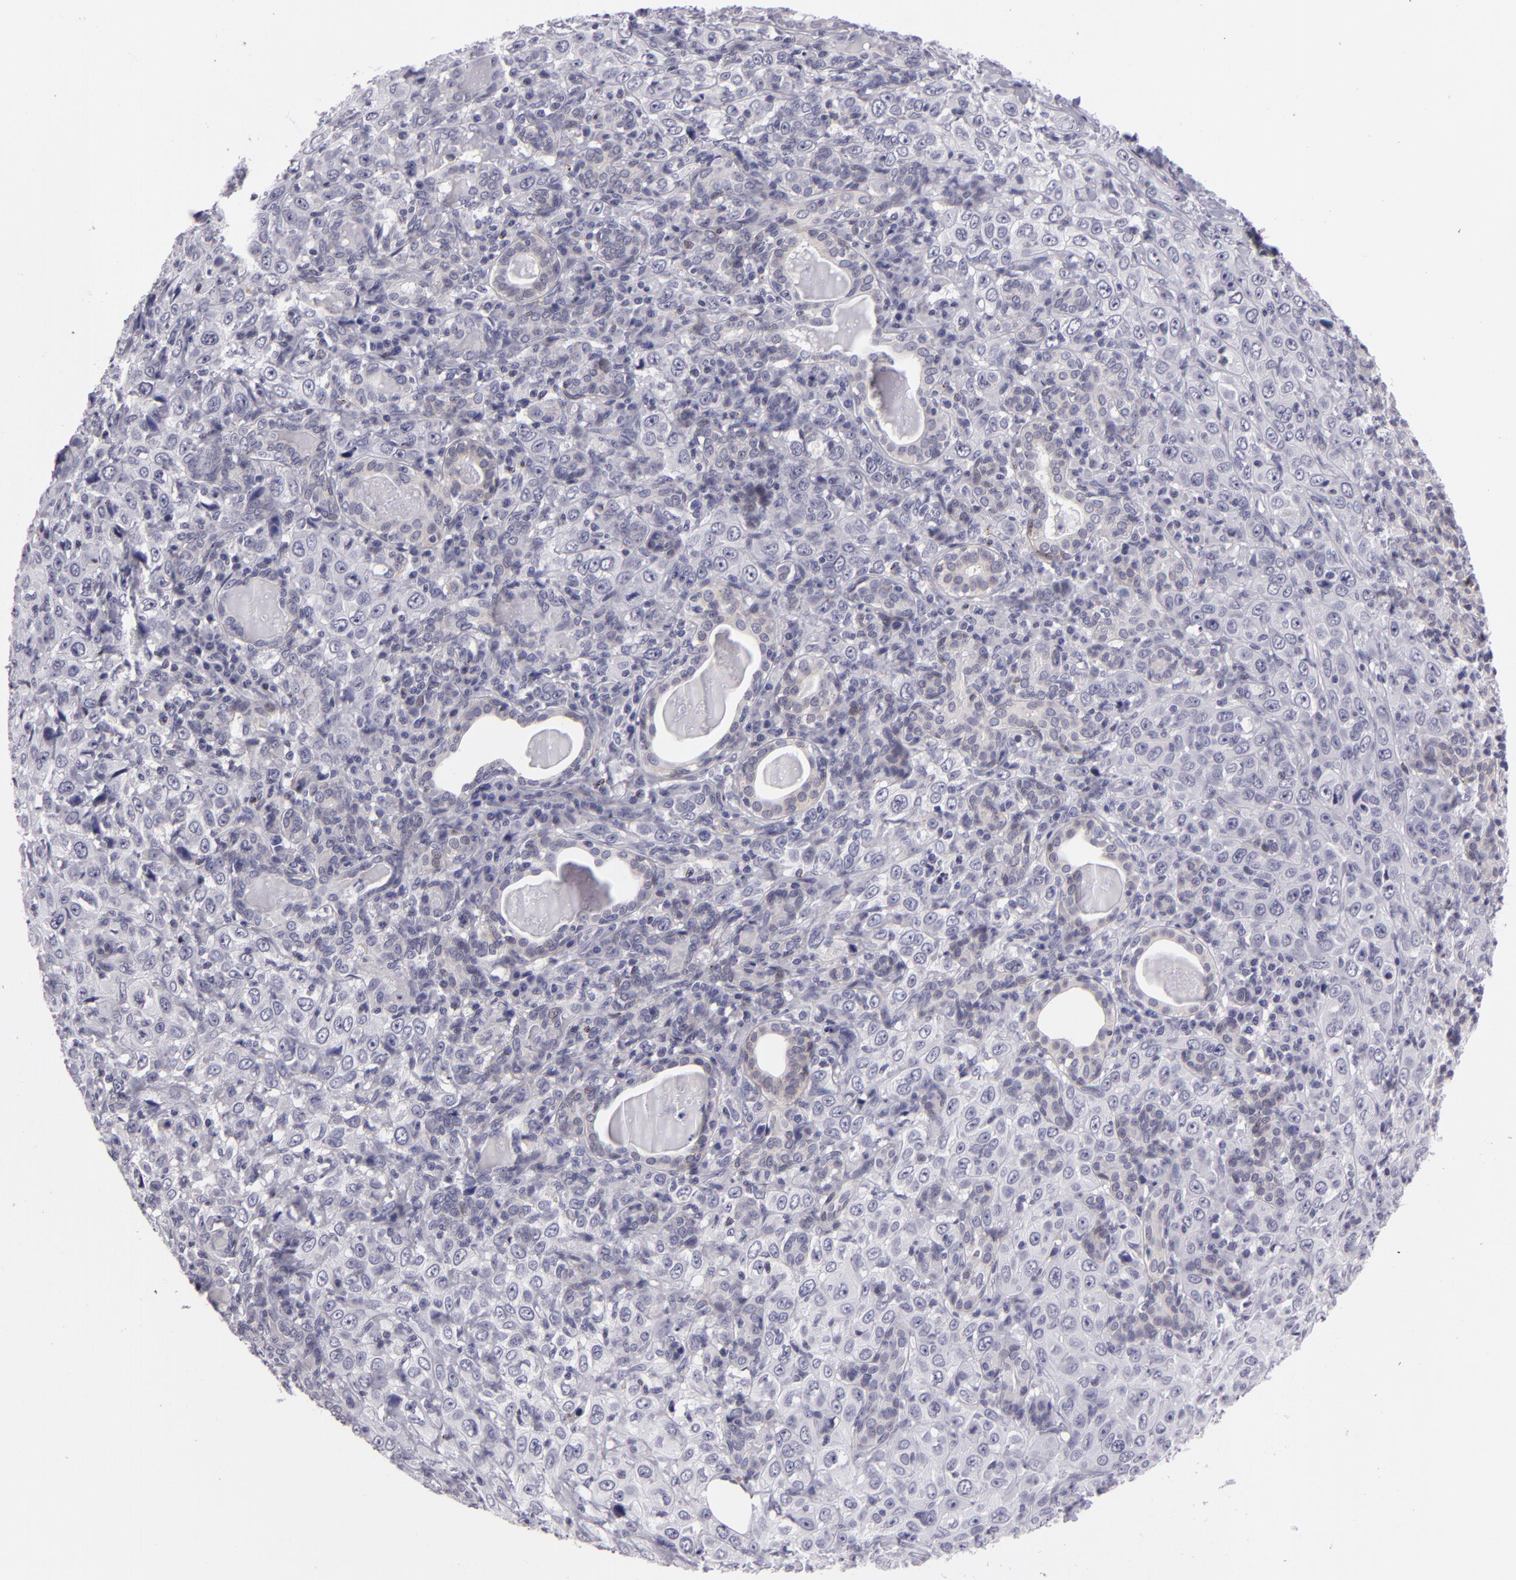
{"staining": {"intensity": "negative", "quantity": "none", "location": "none"}, "tissue": "skin cancer", "cell_type": "Tumor cells", "image_type": "cancer", "snomed": [{"axis": "morphology", "description": "Squamous cell carcinoma, NOS"}, {"axis": "topography", "description": "Skin"}], "caption": "Histopathology image shows no significant protein positivity in tumor cells of skin cancer.", "gene": "CTNNB1", "patient": {"sex": "male", "age": 84}}